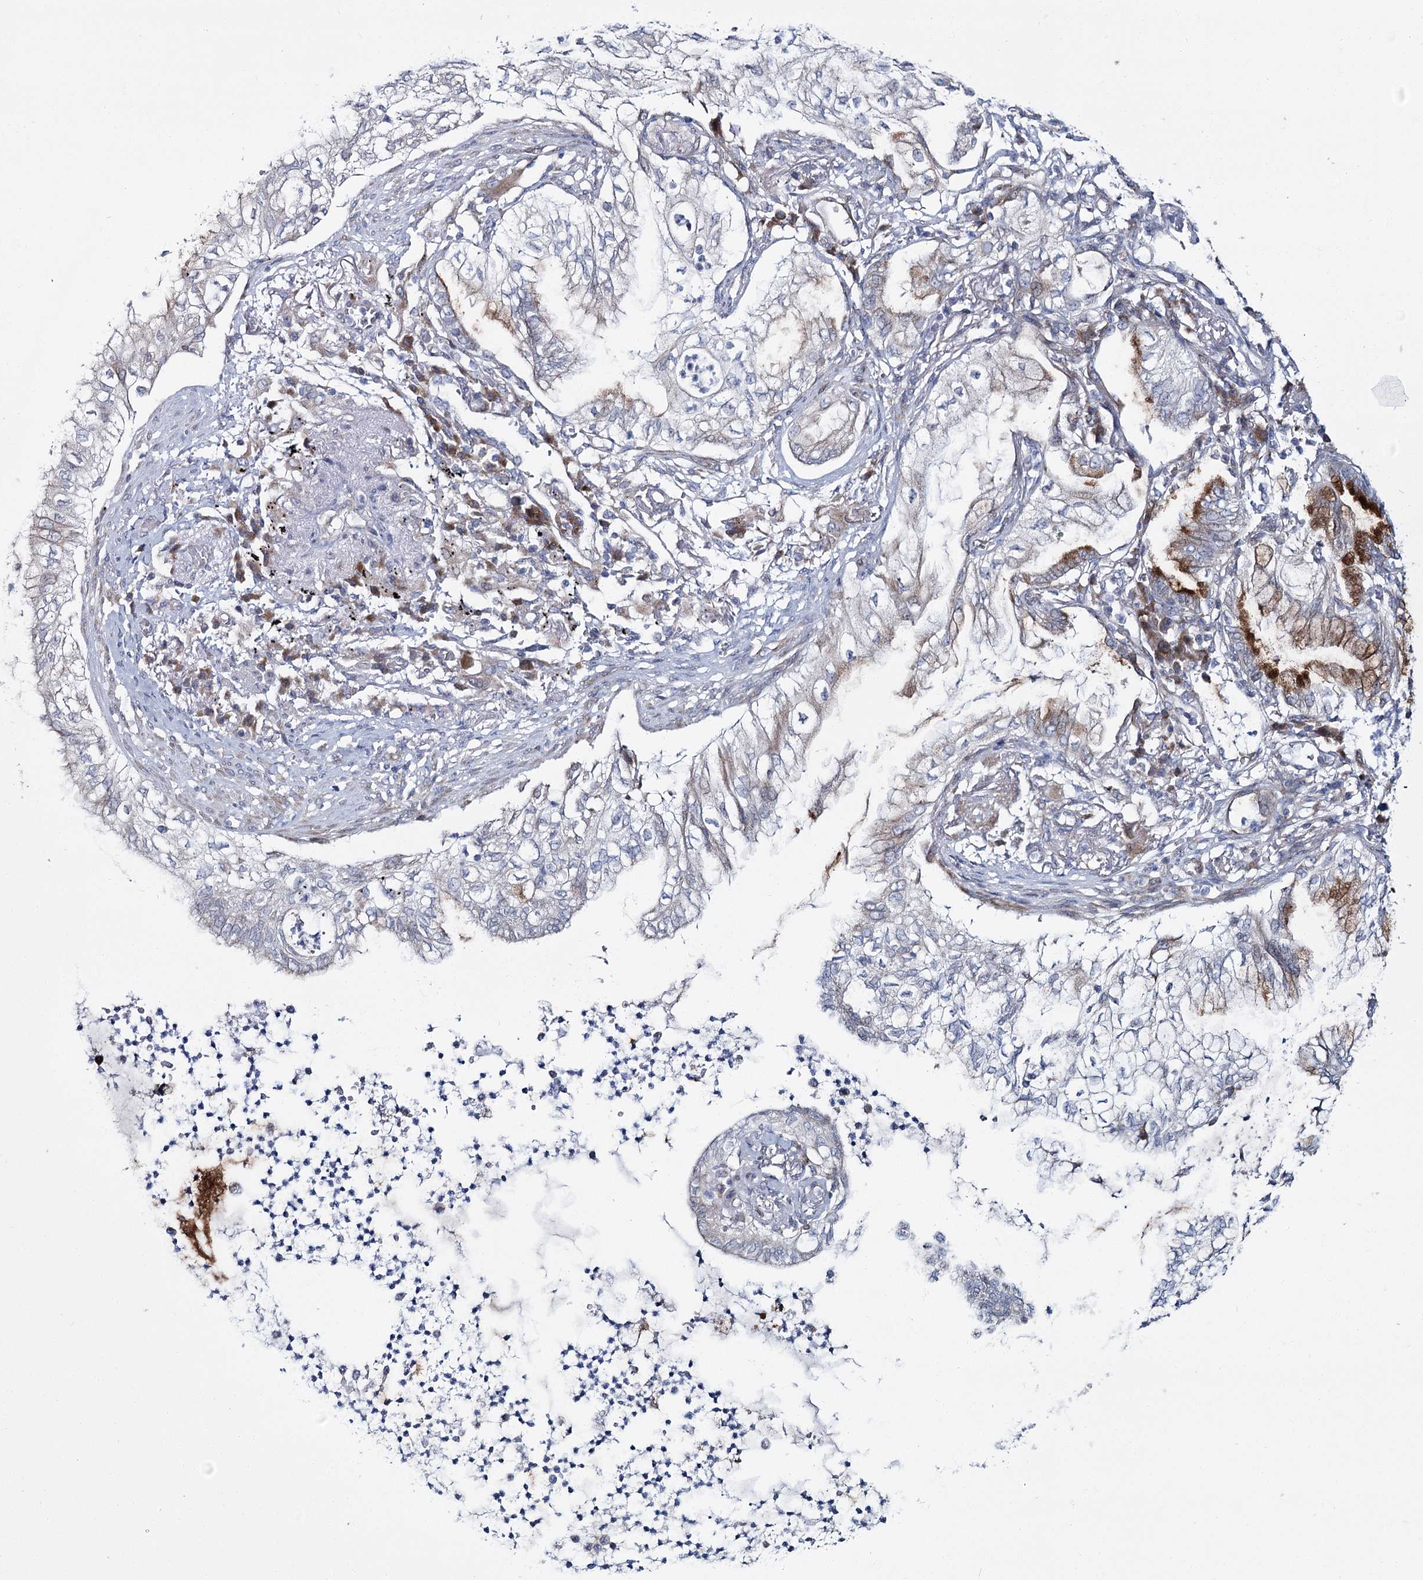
{"staining": {"intensity": "weak", "quantity": "<25%", "location": "cytoplasmic/membranous"}, "tissue": "lung cancer", "cell_type": "Tumor cells", "image_type": "cancer", "snomed": [{"axis": "morphology", "description": "Adenocarcinoma, NOS"}, {"axis": "topography", "description": "Lung"}], "caption": "High magnification brightfield microscopy of adenocarcinoma (lung) stained with DAB (3,3'-diaminobenzidine) (brown) and counterstained with hematoxylin (blue): tumor cells show no significant positivity.", "gene": "CPLANE1", "patient": {"sex": "female", "age": 70}}